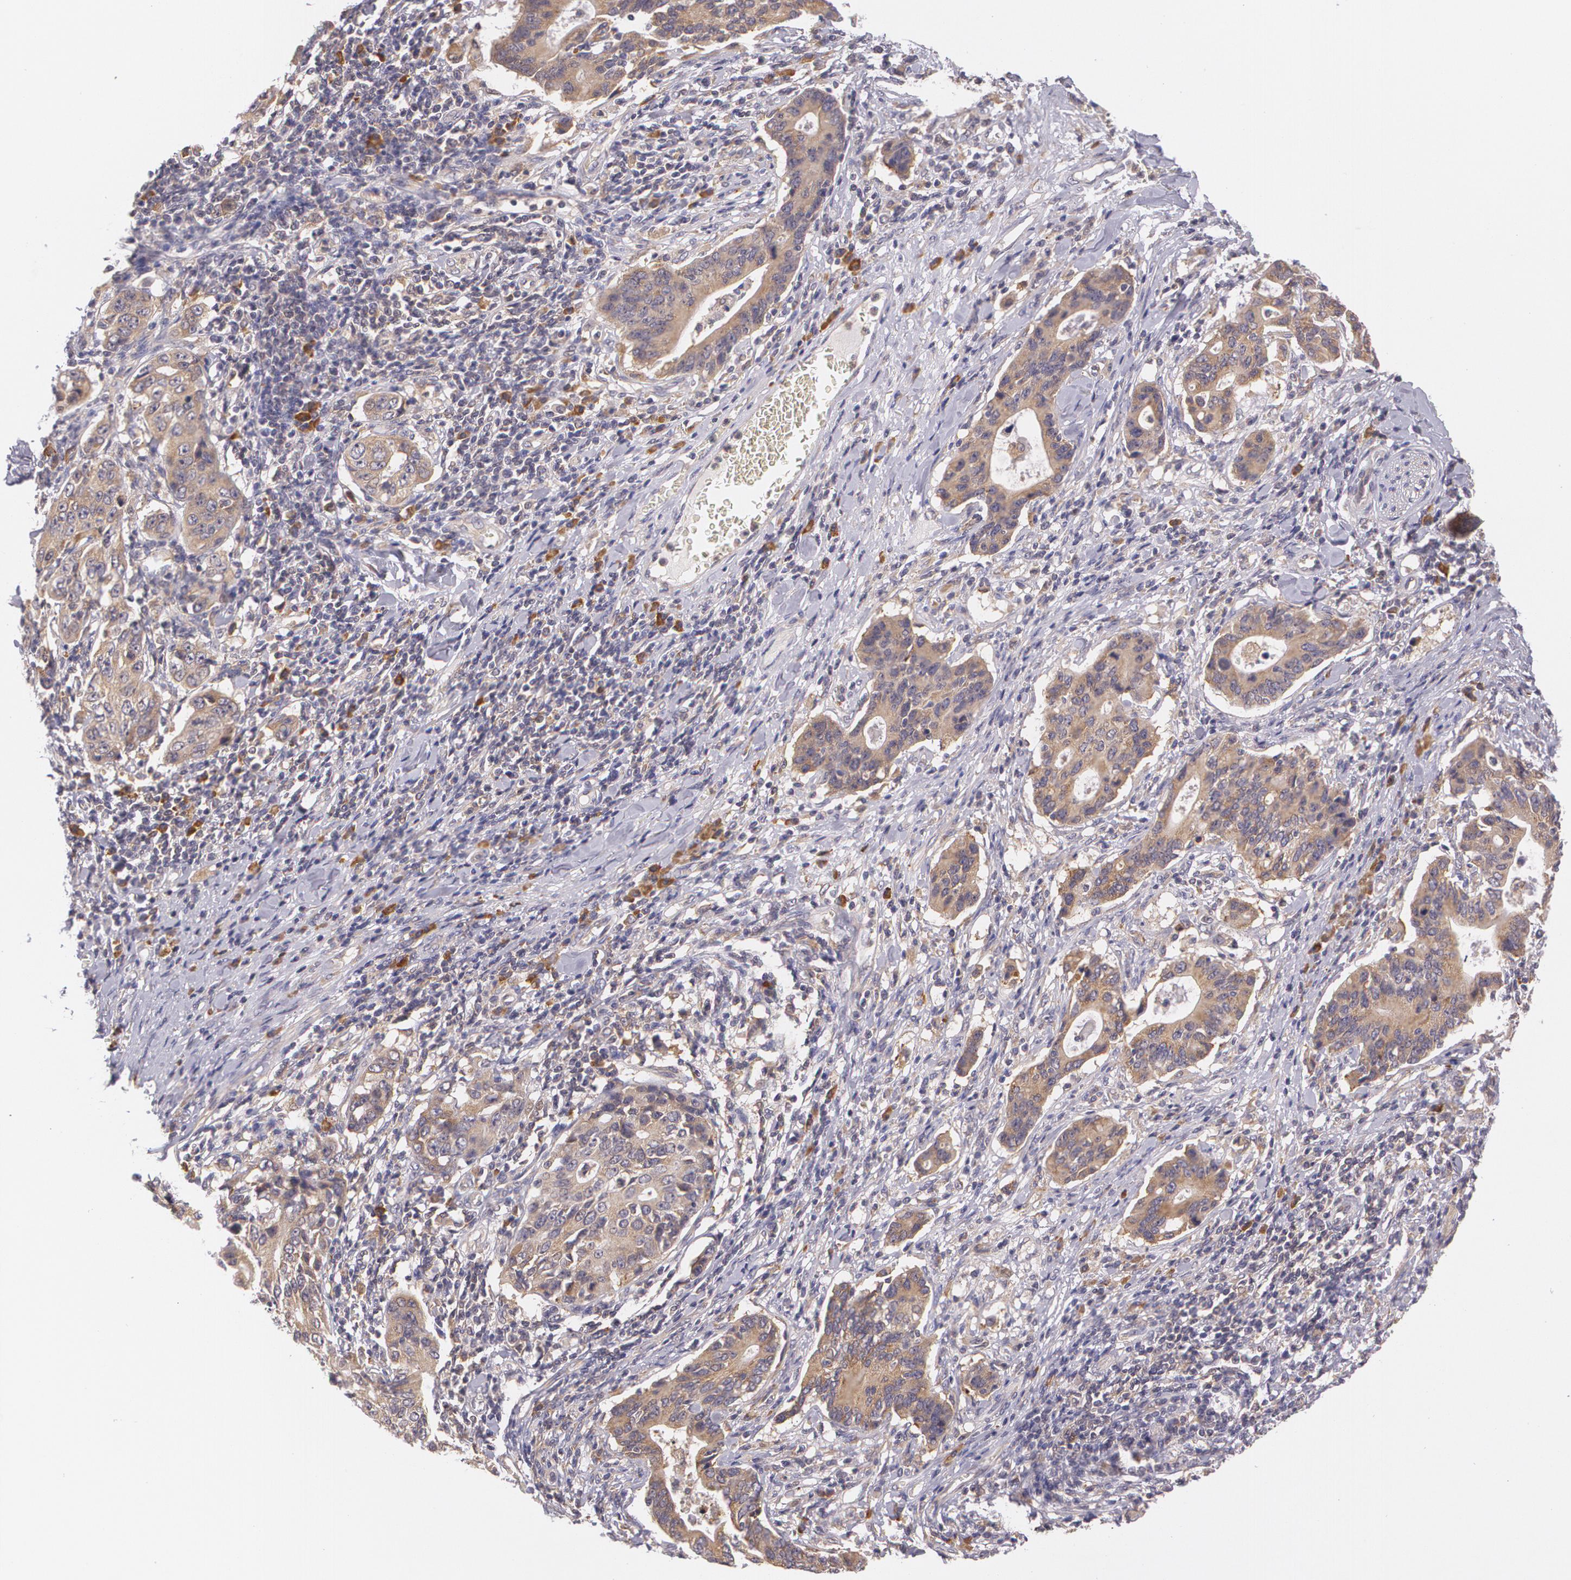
{"staining": {"intensity": "weak", "quantity": ">75%", "location": "cytoplasmic/membranous"}, "tissue": "stomach cancer", "cell_type": "Tumor cells", "image_type": "cancer", "snomed": [{"axis": "morphology", "description": "Adenocarcinoma, NOS"}, {"axis": "topography", "description": "Esophagus"}, {"axis": "topography", "description": "Stomach"}], "caption": "Weak cytoplasmic/membranous positivity for a protein is identified in about >75% of tumor cells of stomach cancer (adenocarcinoma) using immunohistochemistry (IHC).", "gene": "CCL17", "patient": {"sex": "male", "age": 74}}